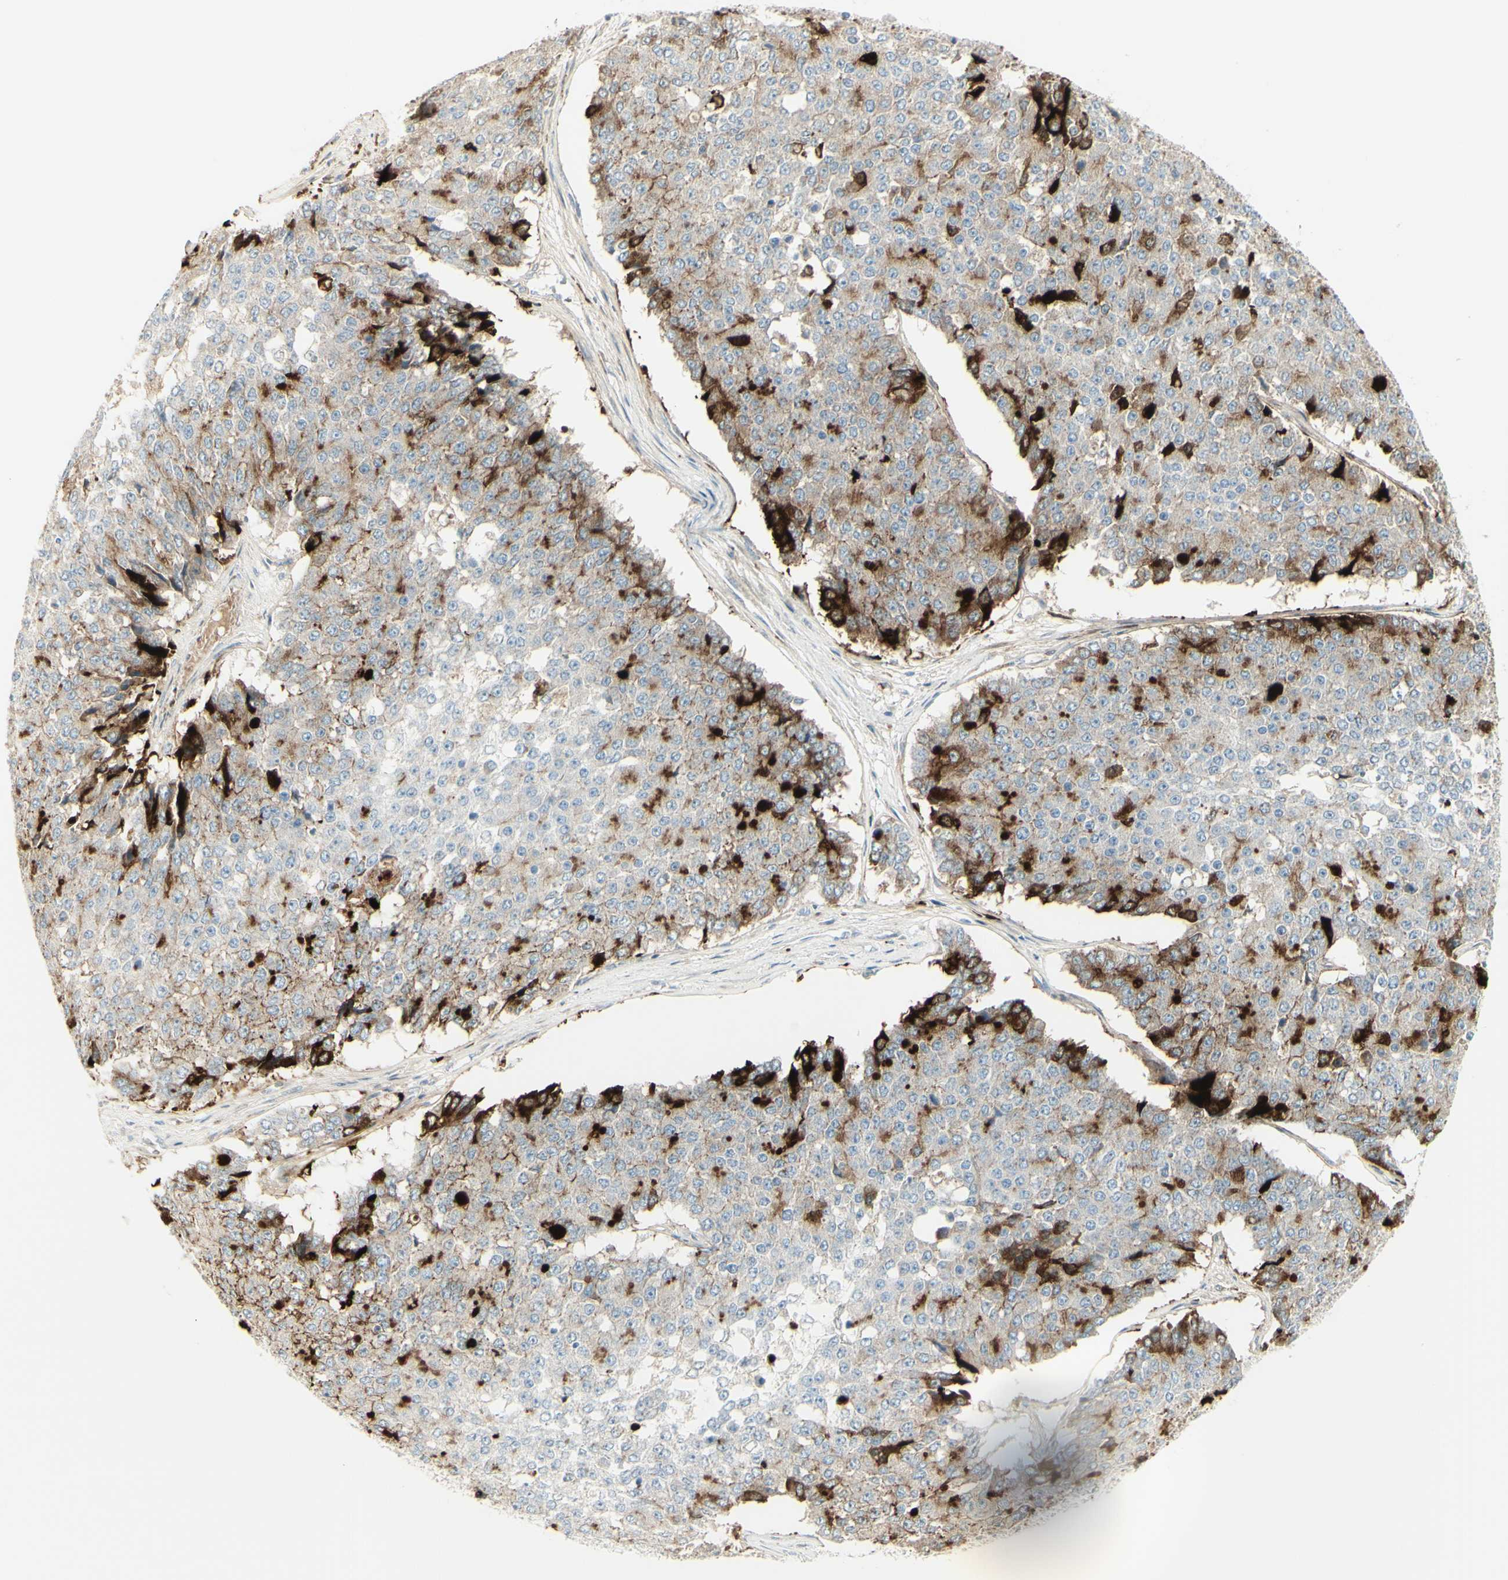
{"staining": {"intensity": "strong", "quantity": "25%-75%", "location": "cytoplasmic/membranous"}, "tissue": "pancreatic cancer", "cell_type": "Tumor cells", "image_type": "cancer", "snomed": [{"axis": "morphology", "description": "Adenocarcinoma, NOS"}, {"axis": "topography", "description": "Pancreas"}], "caption": "Immunohistochemical staining of pancreatic cancer exhibits high levels of strong cytoplasmic/membranous protein staining in approximately 25%-75% of tumor cells. Nuclei are stained in blue.", "gene": "MDK", "patient": {"sex": "male", "age": 50}}